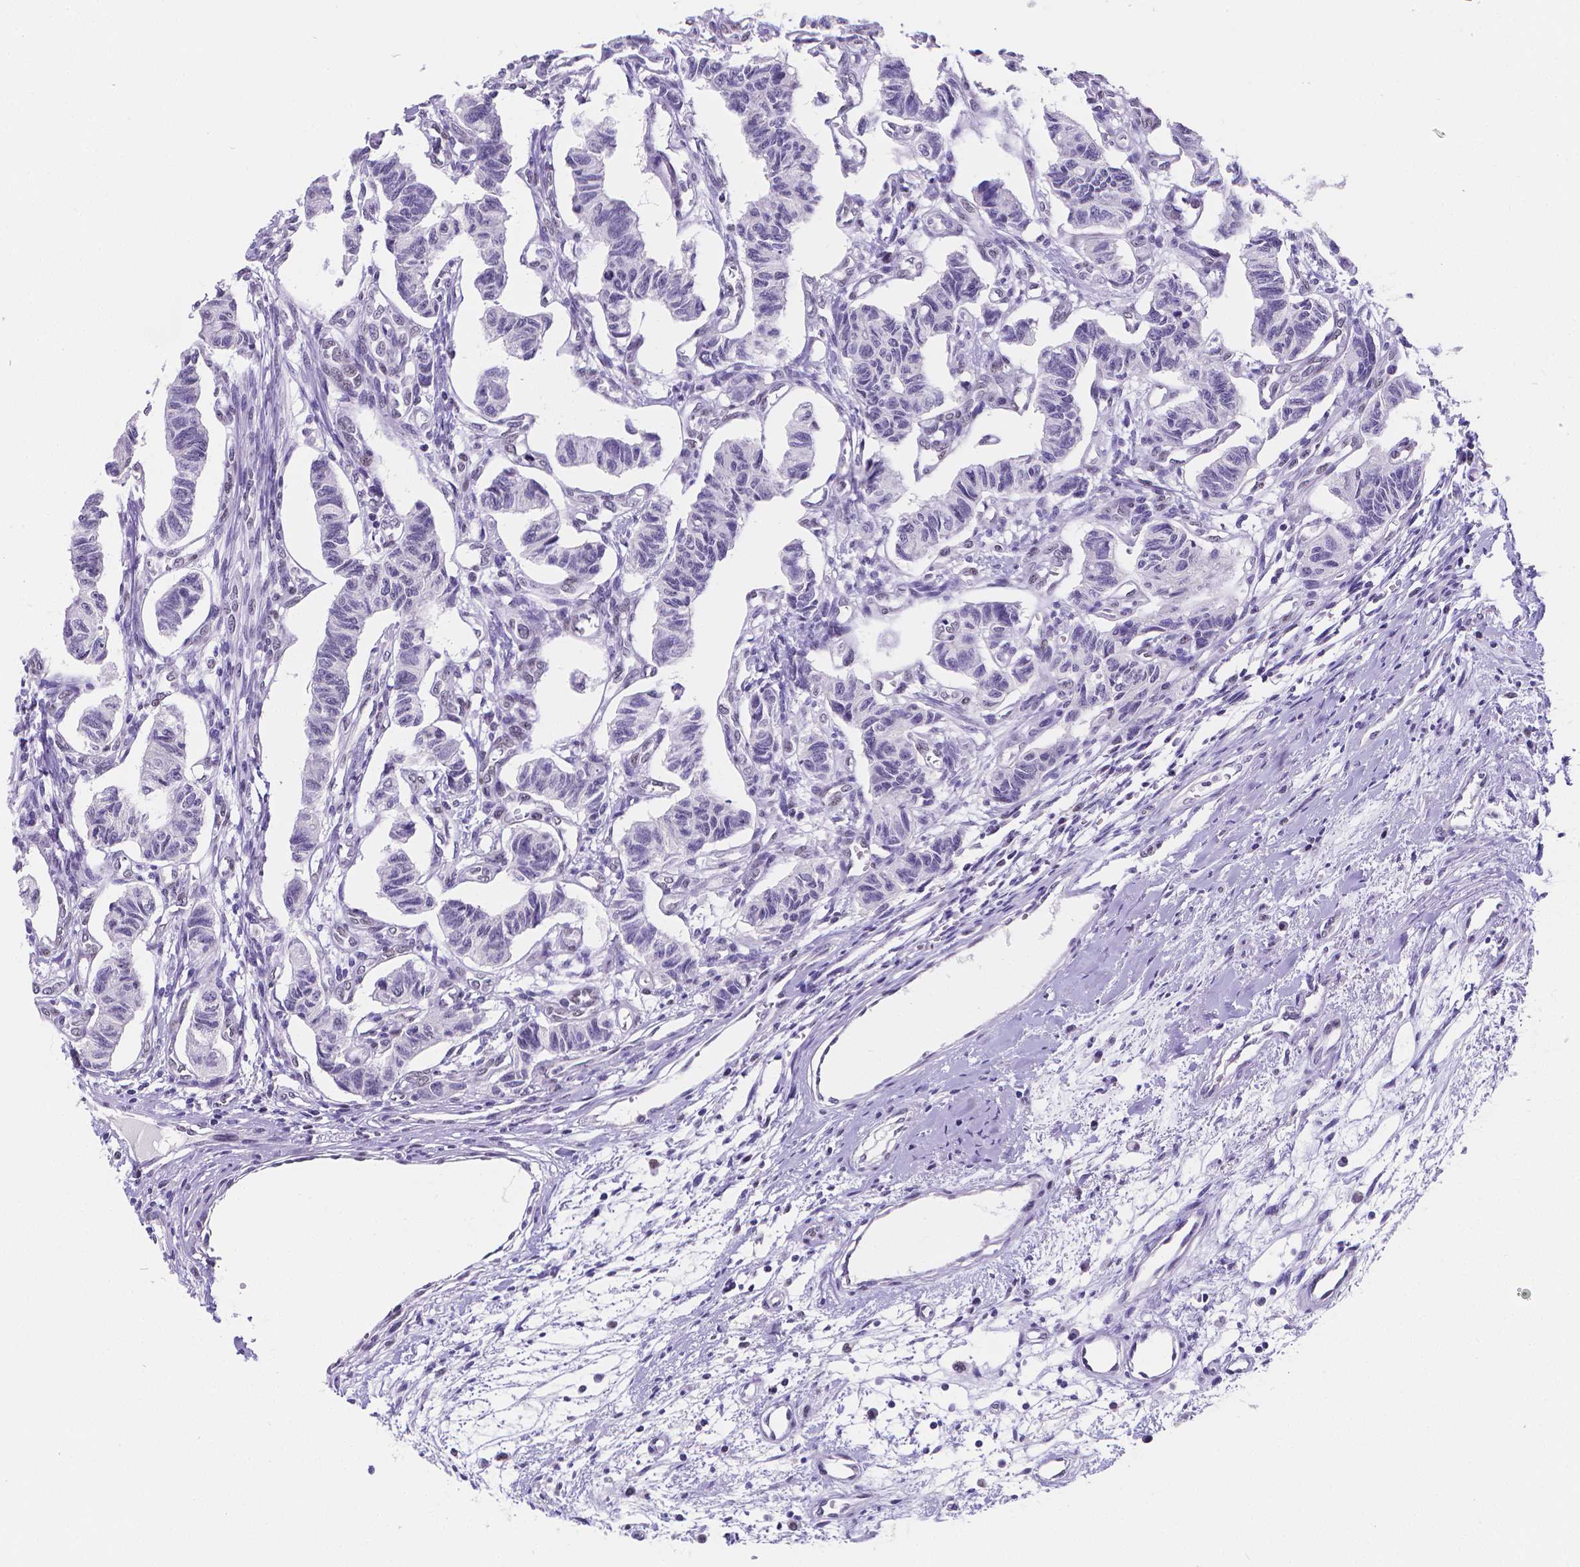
{"staining": {"intensity": "negative", "quantity": "none", "location": "none"}, "tissue": "carcinoid", "cell_type": "Tumor cells", "image_type": "cancer", "snomed": [{"axis": "morphology", "description": "Carcinoid, malignant, NOS"}, {"axis": "topography", "description": "Kidney"}], "caption": "Tumor cells show no significant expression in carcinoid.", "gene": "MEF2C", "patient": {"sex": "female", "age": 41}}